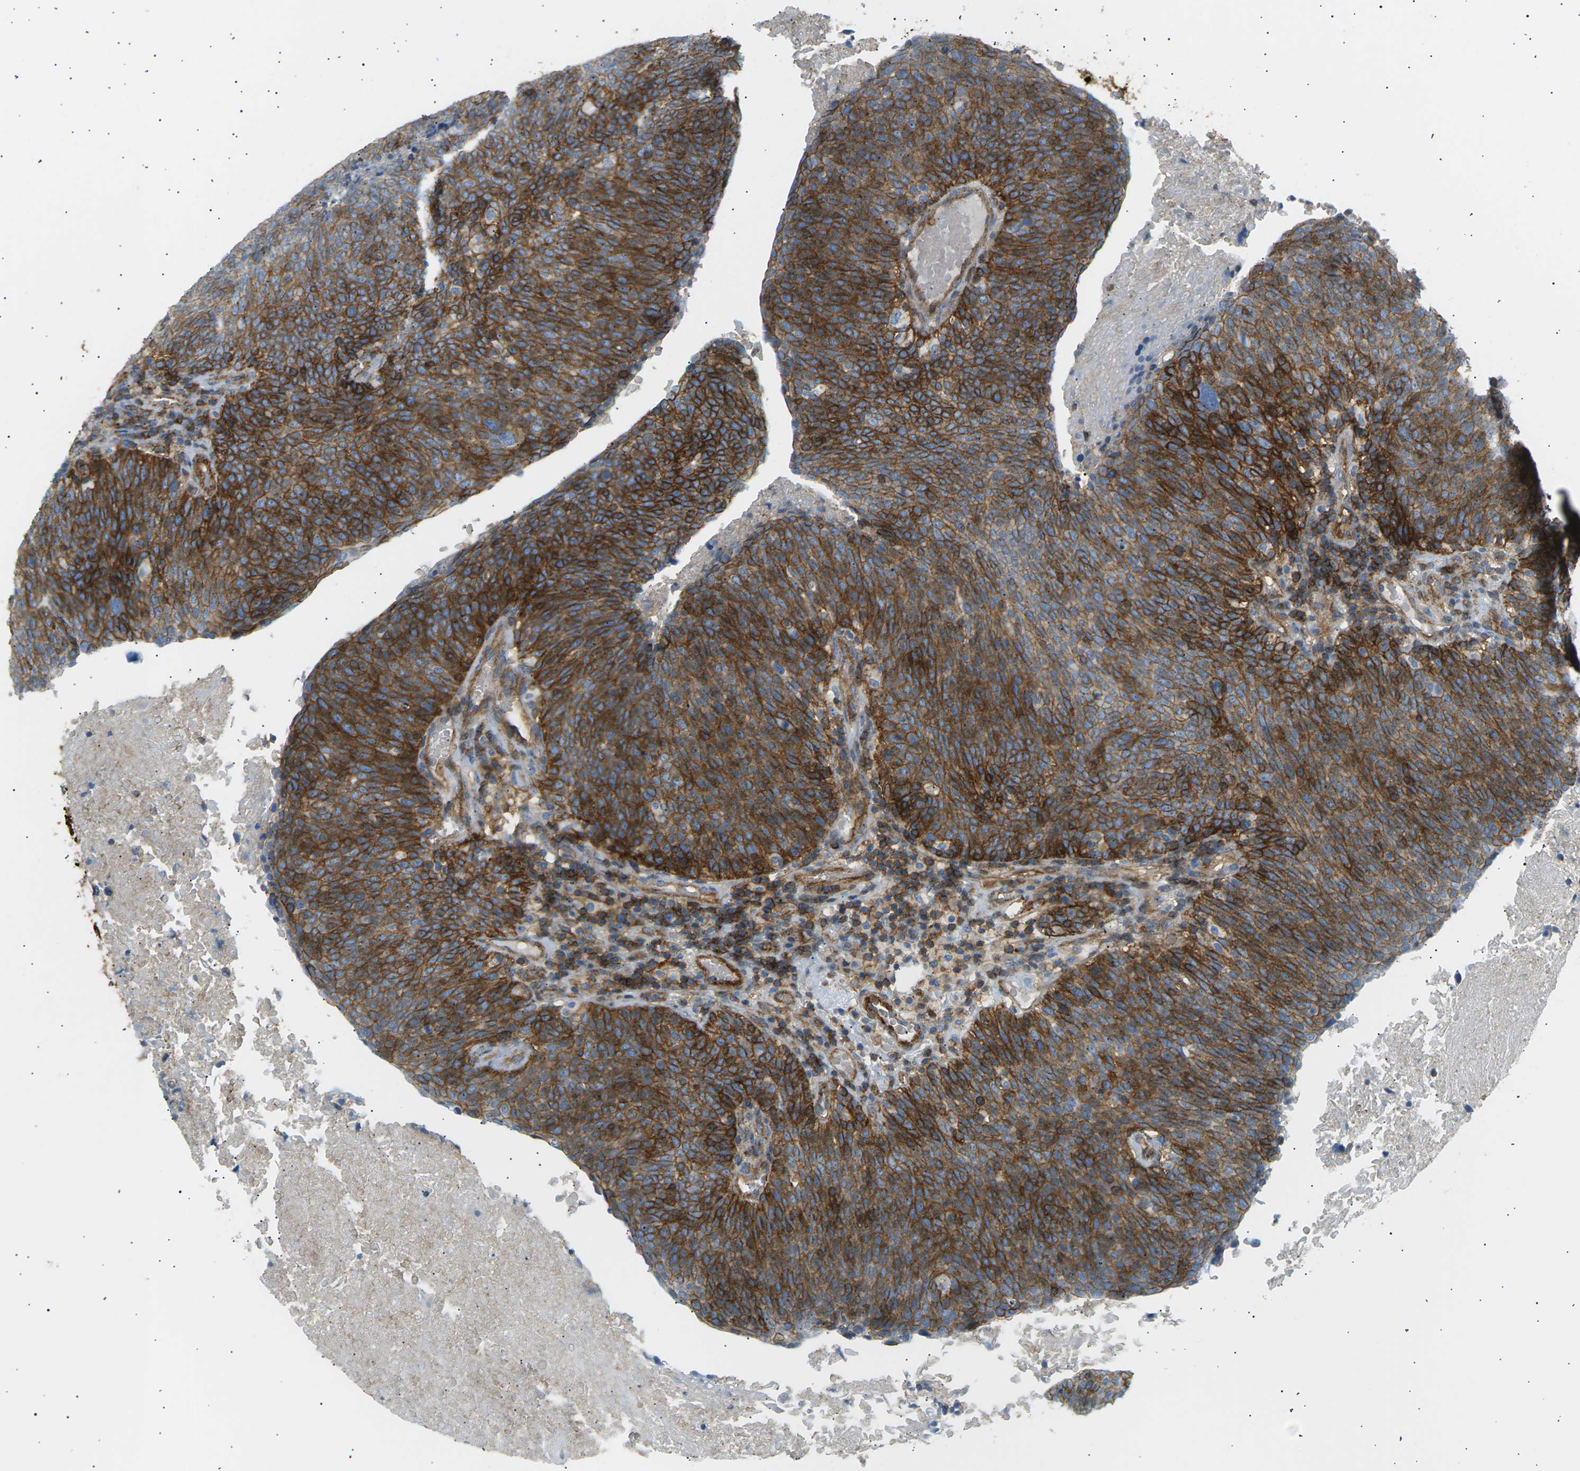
{"staining": {"intensity": "strong", "quantity": ">75%", "location": "cytoplasmic/membranous"}, "tissue": "head and neck cancer", "cell_type": "Tumor cells", "image_type": "cancer", "snomed": [{"axis": "morphology", "description": "Squamous cell carcinoma, NOS"}, {"axis": "morphology", "description": "Squamous cell carcinoma, metastatic, NOS"}, {"axis": "topography", "description": "Lymph node"}, {"axis": "topography", "description": "Head-Neck"}], "caption": "Protein expression analysis of human head and neck cancer reveals strong cytoplasmic/membranous expression in approximately >75% of tumor cells.", "gene": "ATP2B4", "patient": {"sex": "male", "age": 62}}